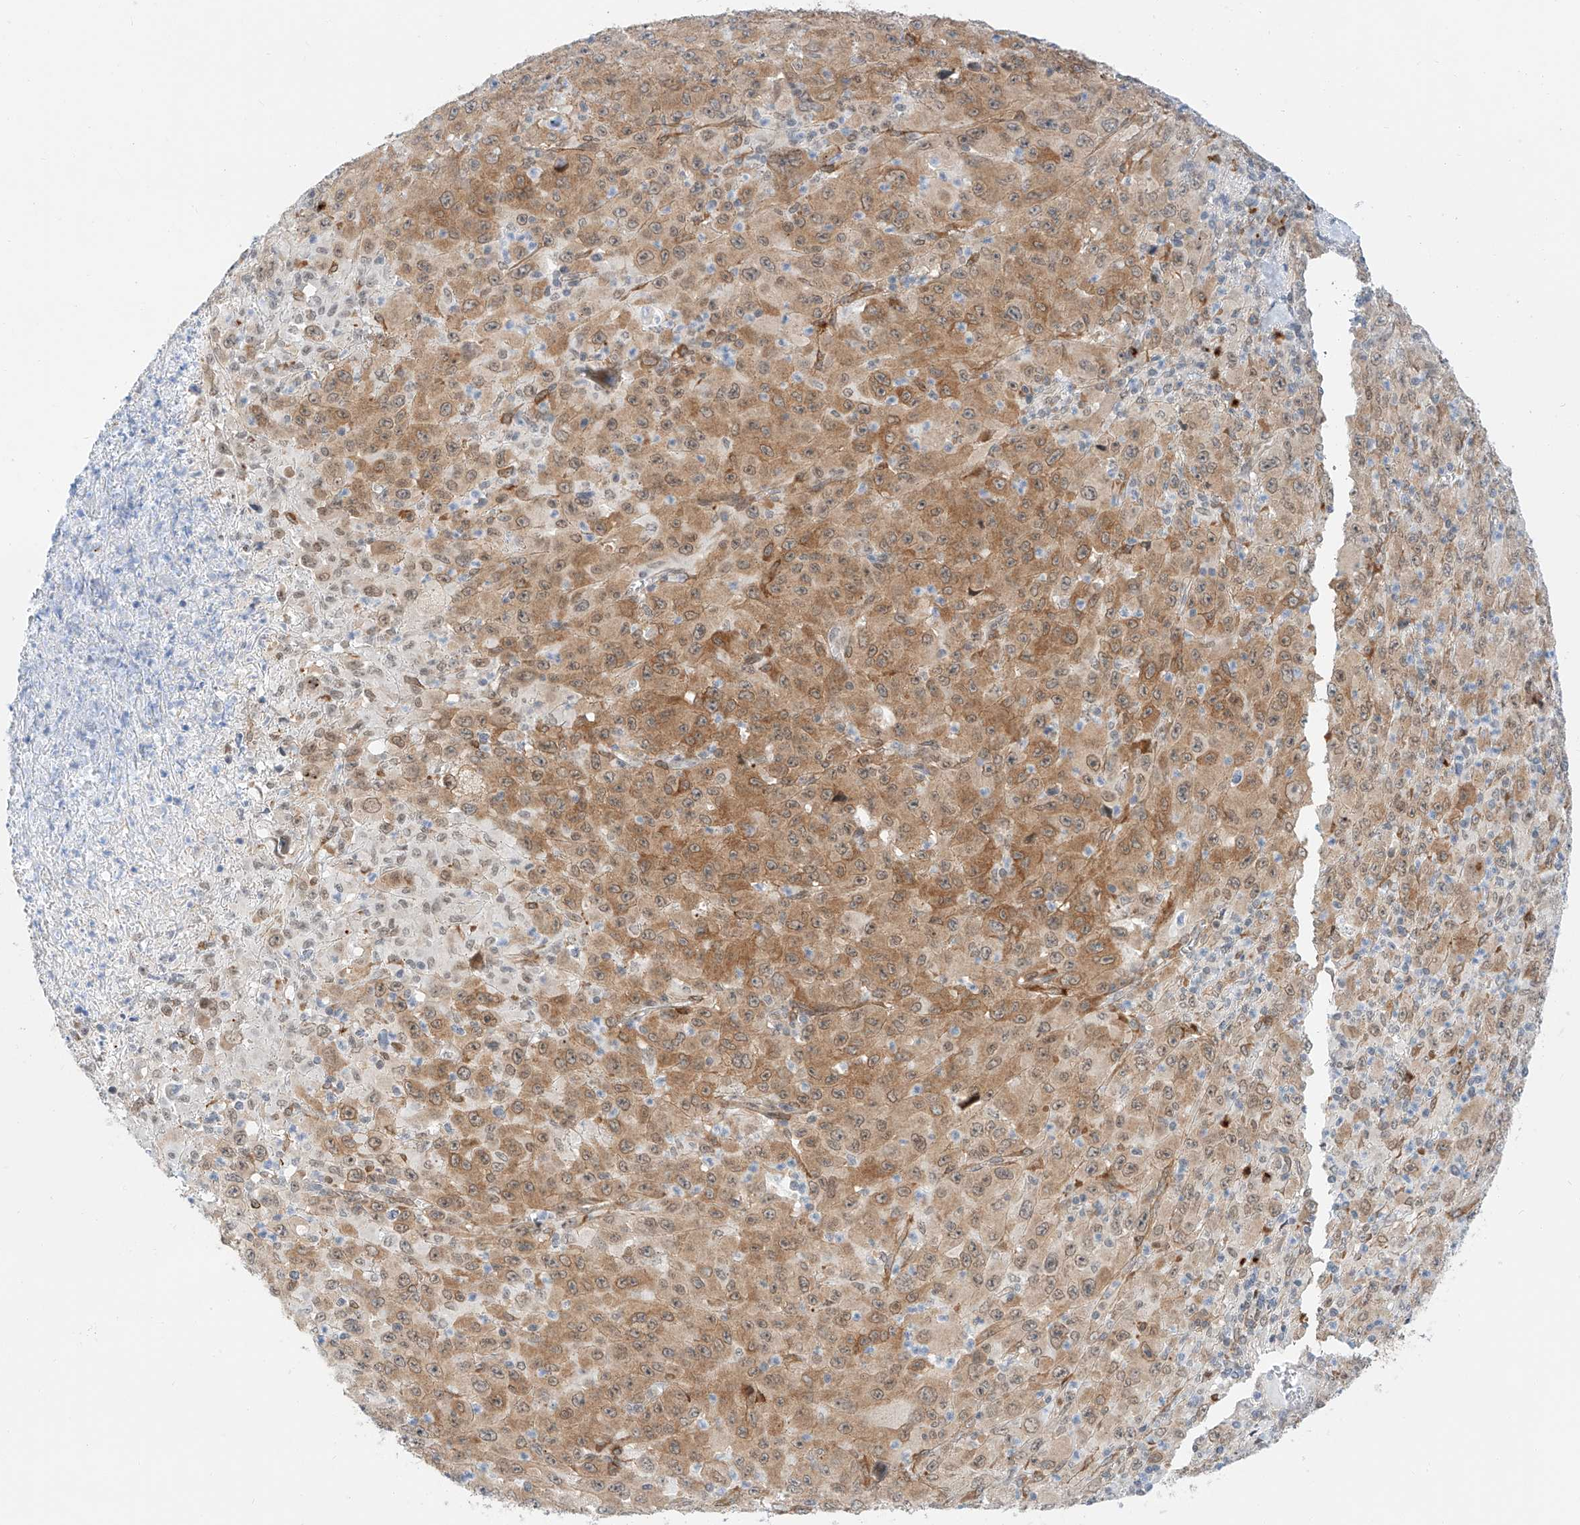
{"staining": {"intensity": "moderate", "quantity": ">75%", "location": "cytoplasmic/membranous,nuclear"}, "tissue": "melanoma", "cell_type": "Tumor cells", "image_type": "cancer", "snomed": [{"axis": "morphology", "description": "Malignant melanoma, Metastatic site"}, {"axis": "topography", "description": "Skin"}], "caption": "This image demonstrates IHC staining of human melanoma, with medium moderate cytoplasmic/membranous and nuclear positivity in about >75% of tumor cells.", "gene": "CARMIL1", "patient": {"sex": "female", "age": 56}}